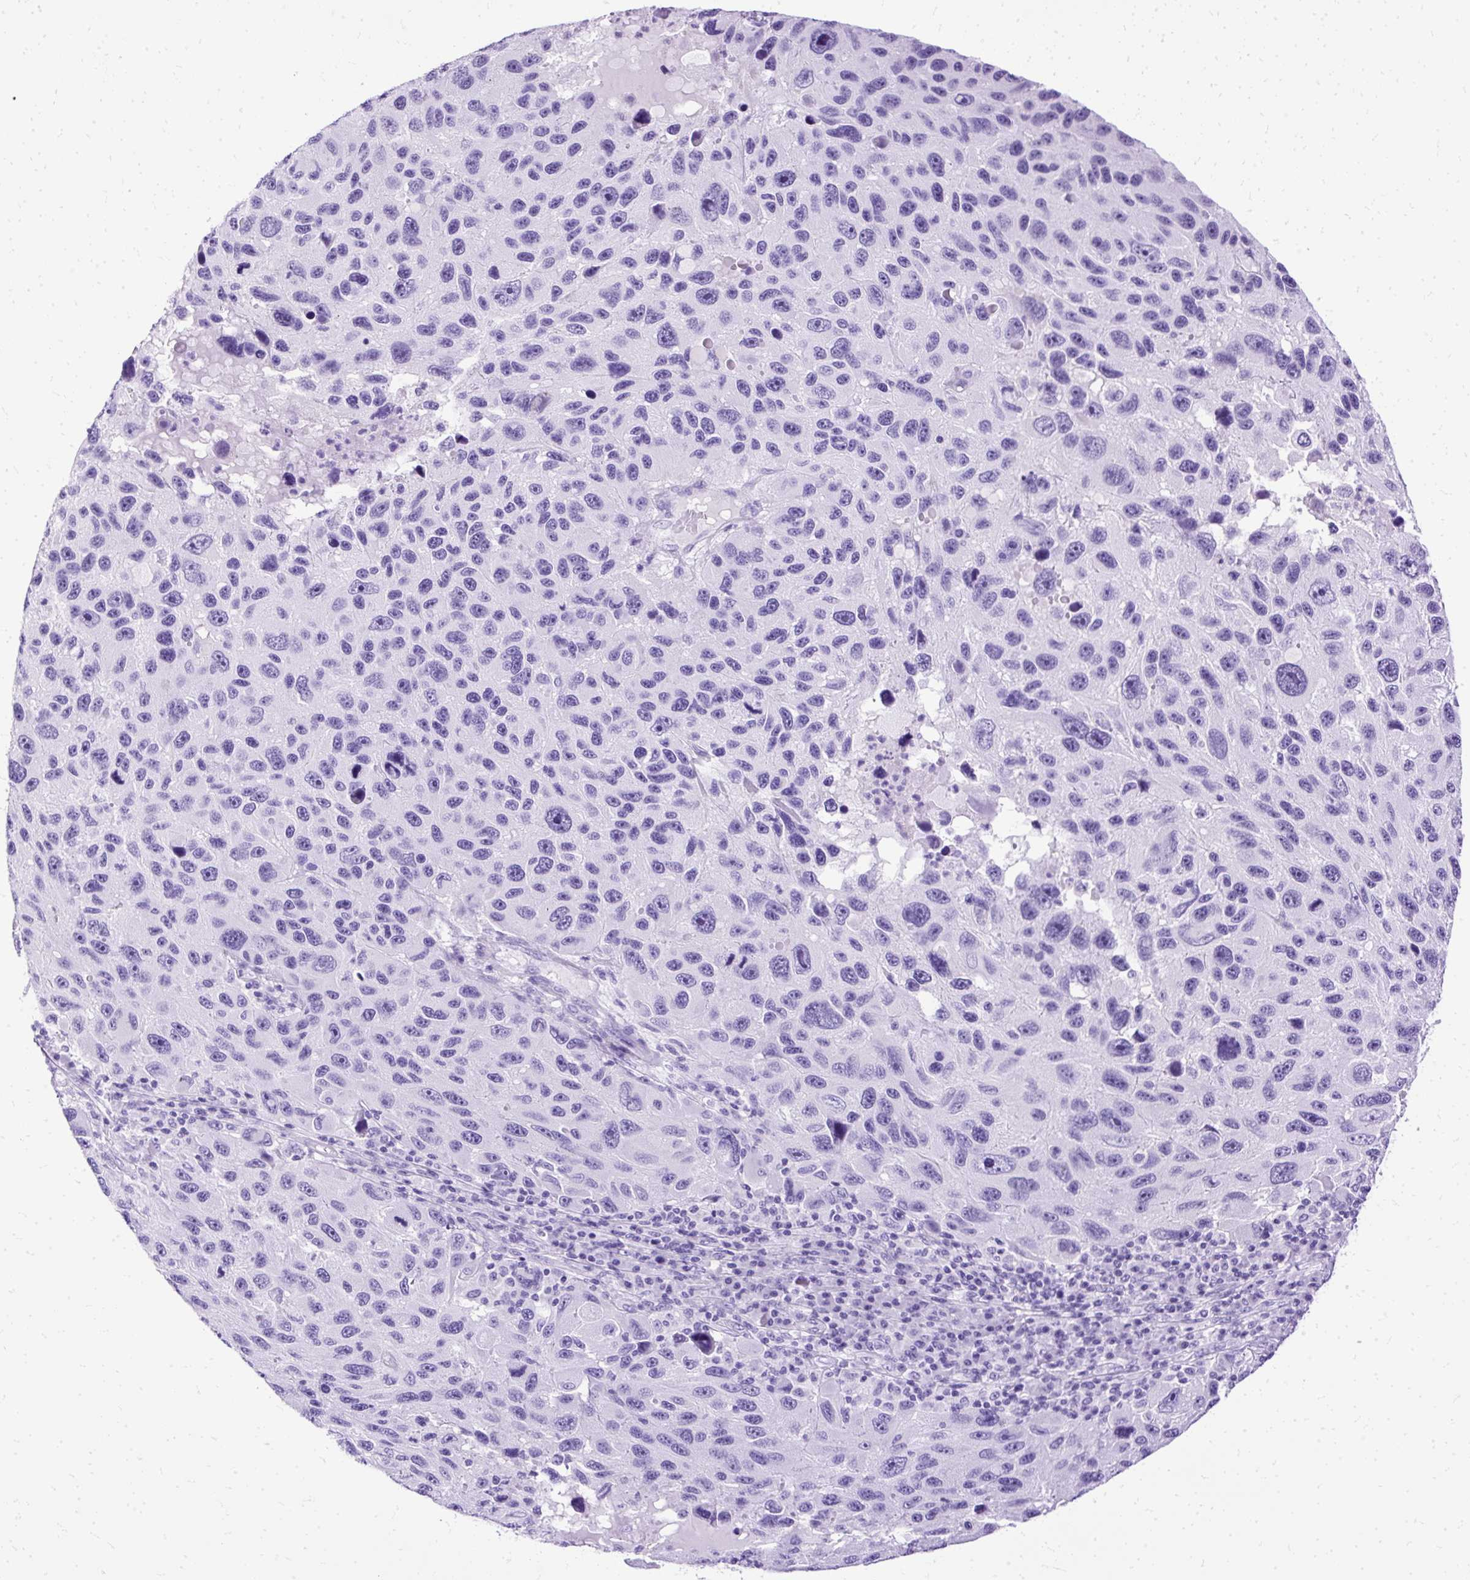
{"staining": {"intensity": "negative", "quantity": "none", "location": "none"}, "tissue": "melanoma", "cell_type": "Tumor cells", "image_type": "cancer", "snomed": [{"axis": "morphology", "description": "Malignant melanoma, NOS"}, {"axis": "topography", "description": "Skin"}], "caption": "A high-resolution histopathology image shows immunohistochemistry staining of malignant melanoma, which reveals no significant positivity in tumor cells.", "gene": "SLC8A2", "patient": {"sex": "male", "age": 53}}